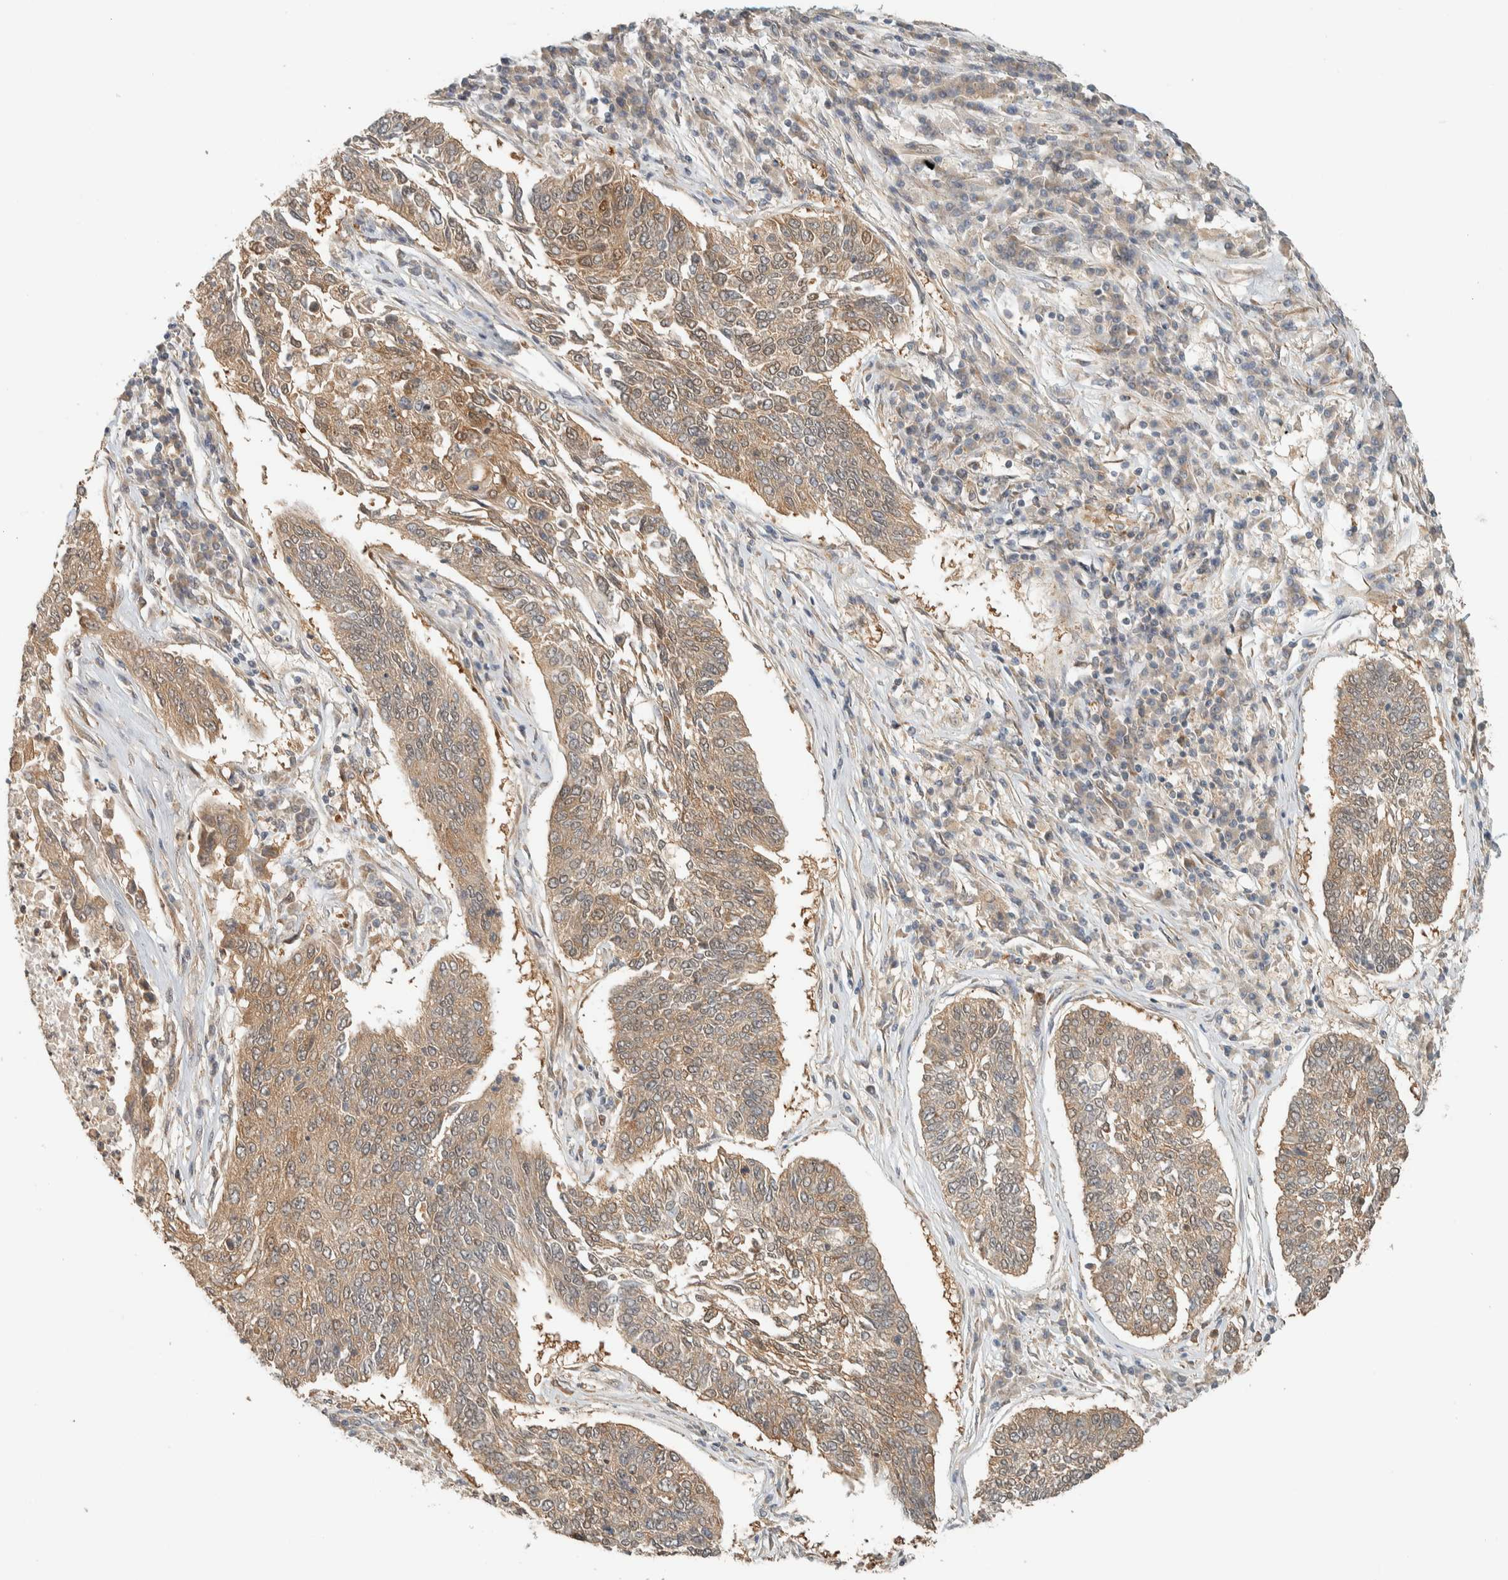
{"staining": {"intensity": "moderate", "quantity": ">75%", "location": "cytoplasmic/membranous"}, "tissue": "lung cancer", "cell_type": "Tumor cells", "image_type": "cancer", "snomed": [{"axis": "morphology", "description": "Normal tissue, NOS"}, {"axis": "morphology", "description": "Squamous cell carcinoma, NOS"}, {"axis": "topography", "description": "Cartilage tissue"}, {"axis": "topography", "description": "Bronchus"}, {"axis": "topography", "description": "Lung"}], "caption": "This is an image of immunohistochemistry staining of lung cancer (squamous cell carcinoma), which shows moderate expression in the cytoplasmic/membranous of tumor cells.", "gene": "ADSS2", "patient": {"sex": "female", "age": 49}}